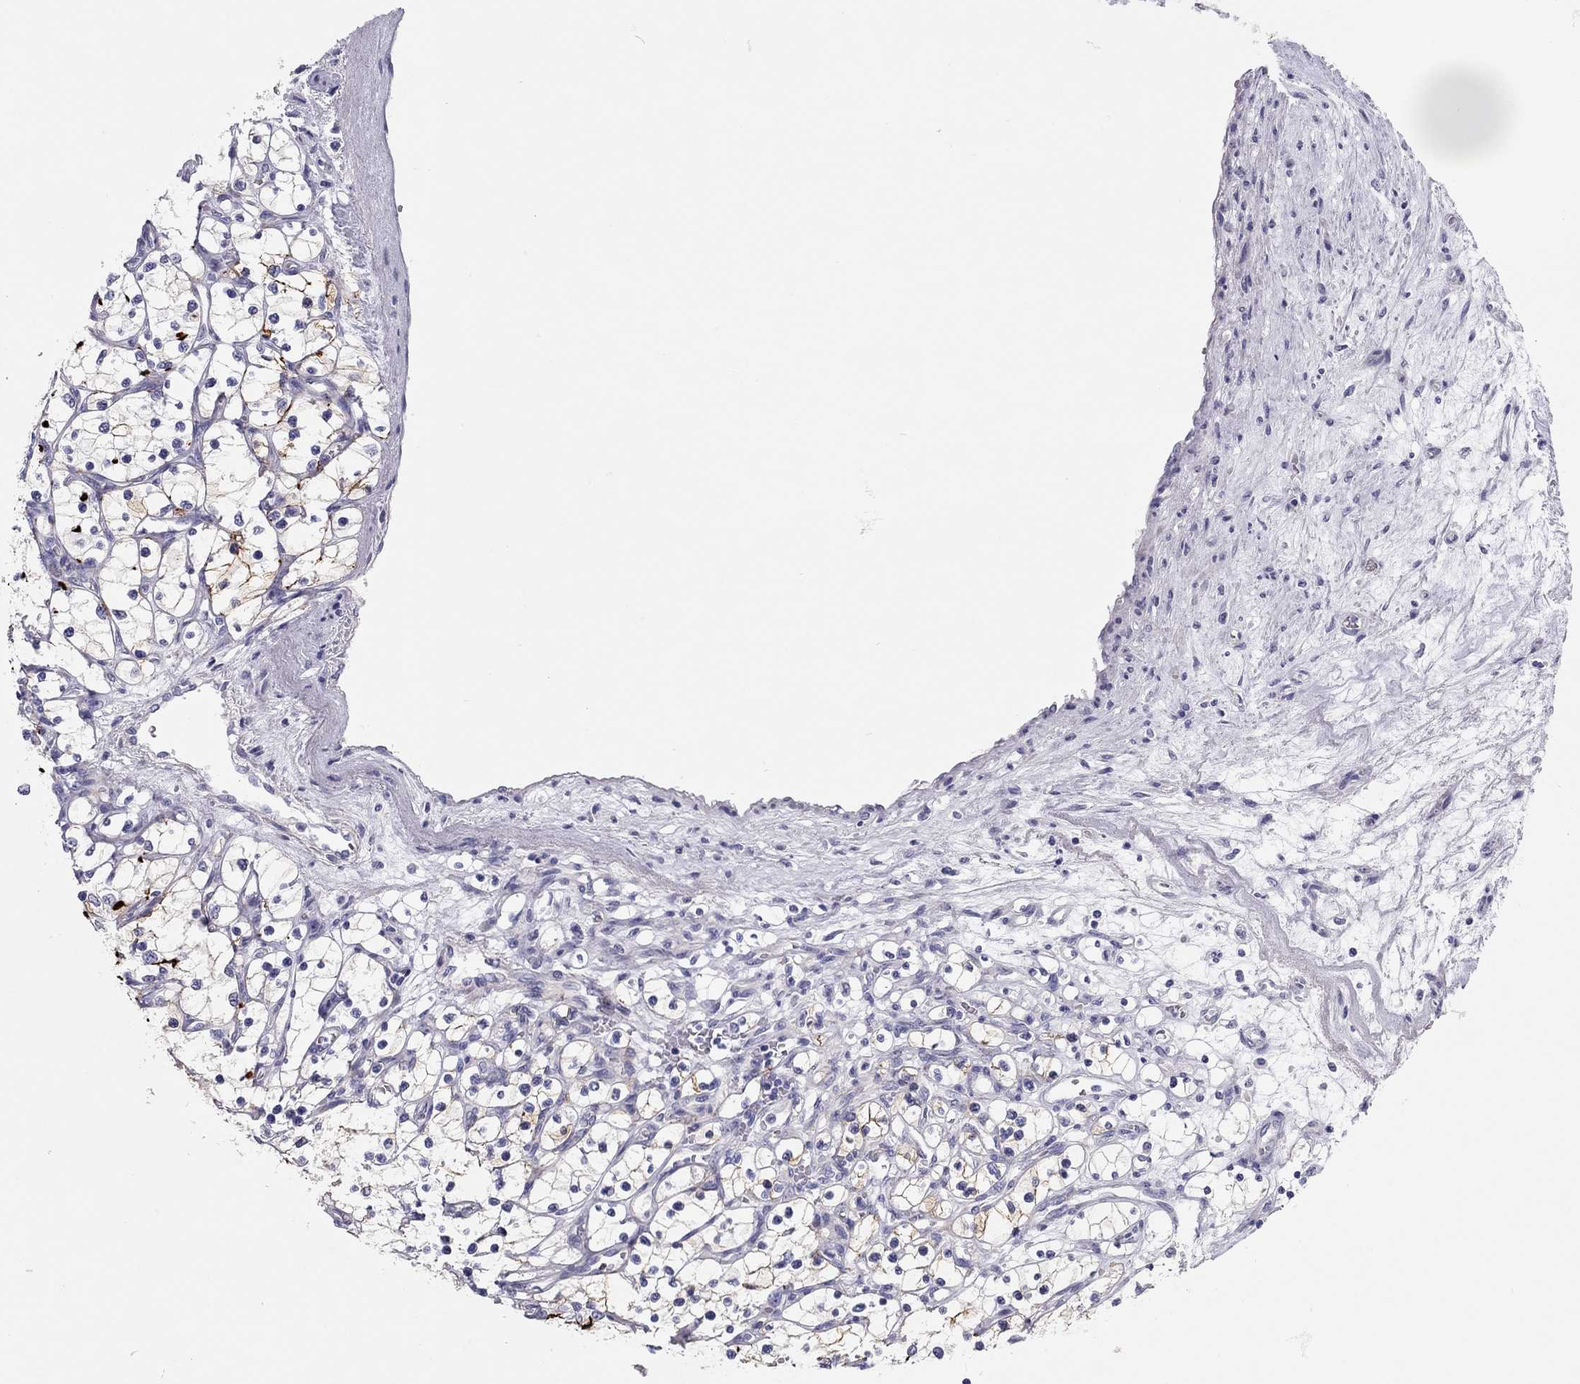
{"staining": {"intensity": "strong", "quantity": "<25%", "location": "cytoplasmic/membranous"}, "tissue": "renal cancer", "cell_type": "Tumor cells", "image_type": "cancer", "snomed": [{"axis": "morphology", "description": "Adenocarcinoma, NOS"}, {"axis": "topography", "description": "Kidney"}], "caption": "Immunohistochemical staining of renal cancer (adenocarcinoma) exhibits strong cytoplasmic/membranous protein staining in about <25% of tumor cells.", "gene": "SCARB1", "patient": {"sex": "female", "age": 69}}